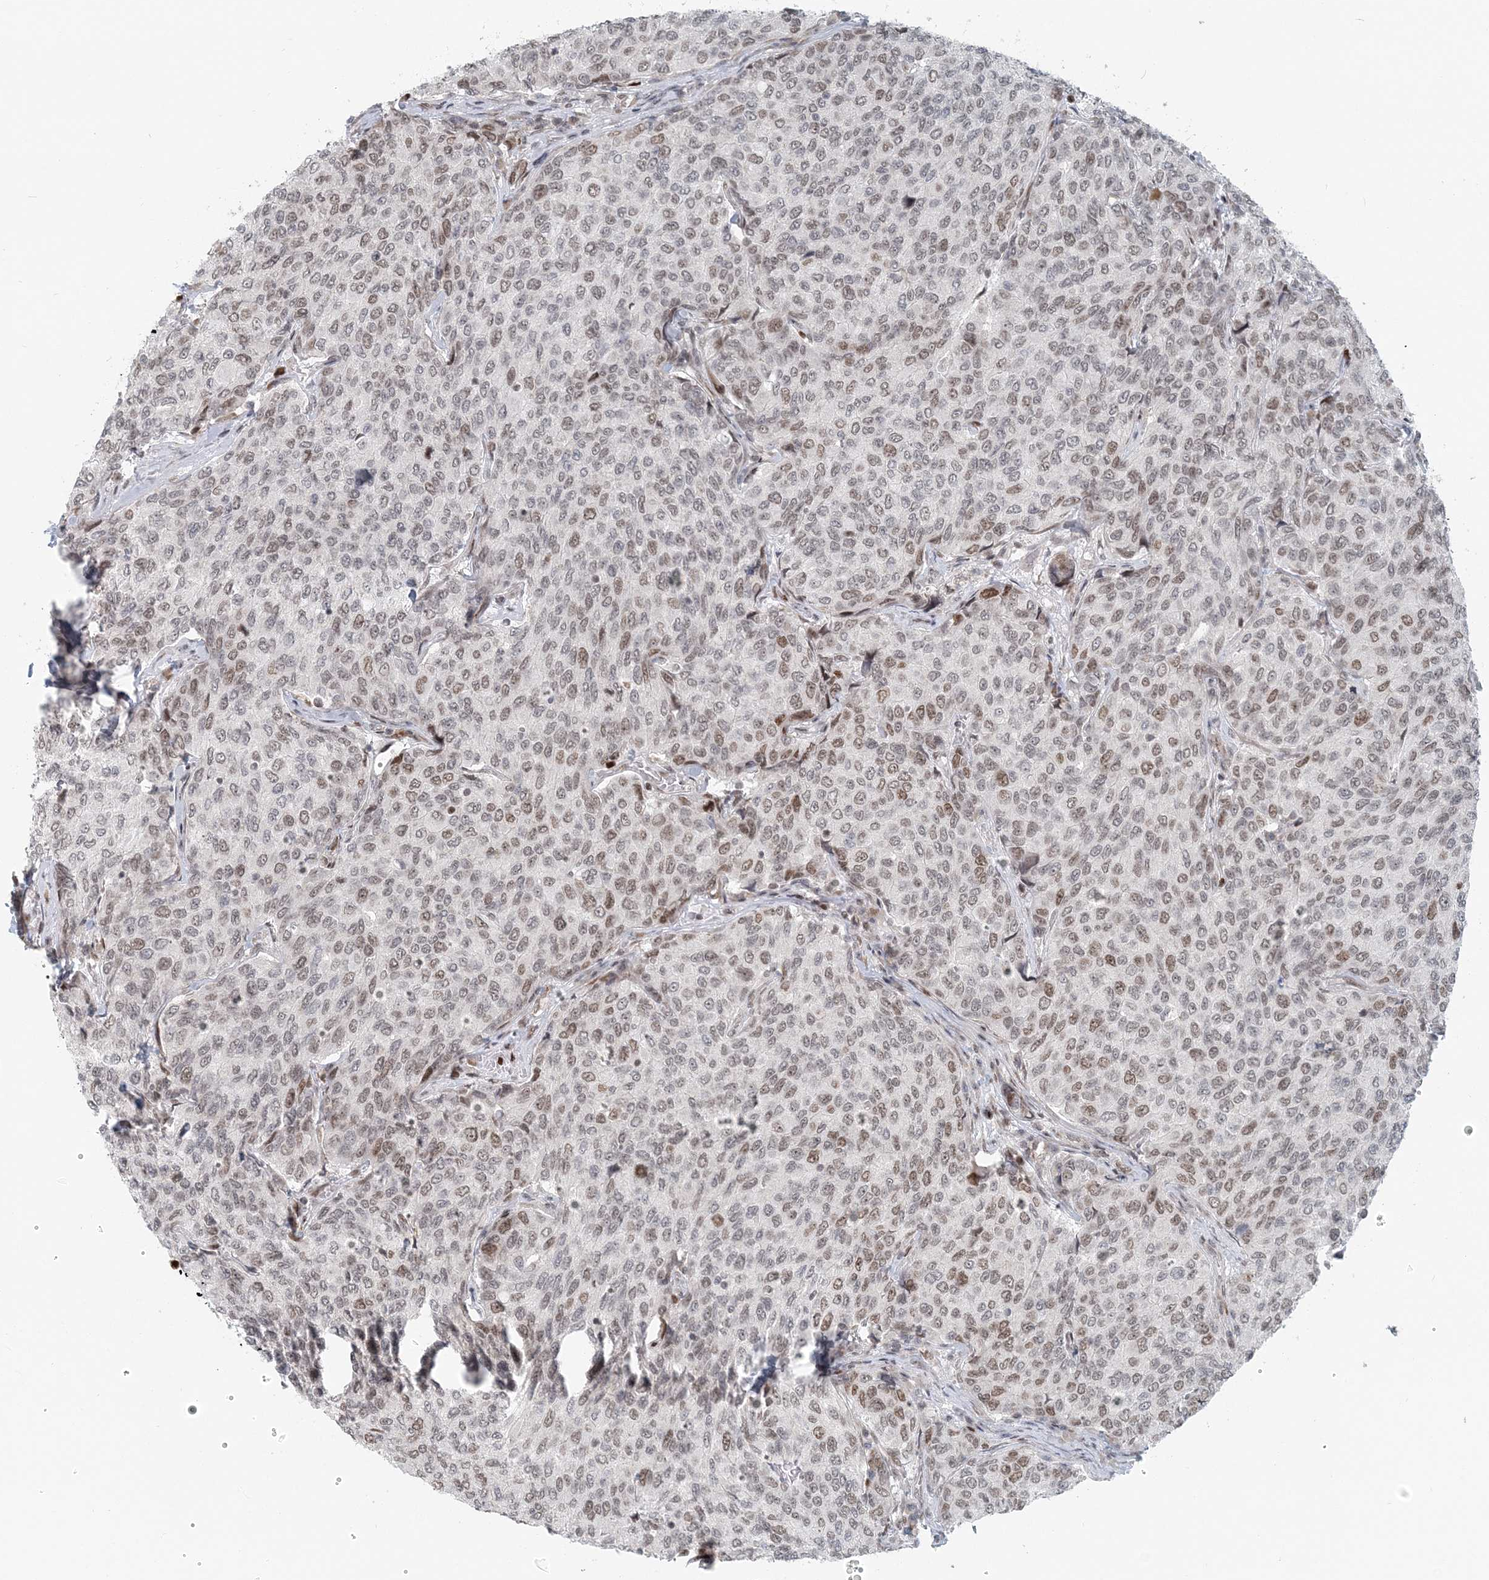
{"staining": {"intensity": "moderate", "quantity": "<25%", "location": "nuclear"}, "tissue": "breast cancer", "cell_type": "Tumor cells", "image_type": "cancer", "snomed": [{"axis": "morphology", "description": "Duct carcinoma"}, {"axis": "topography", "description": "Breast"}], "caption": "Brown immunohistochemical staining in human breast cancer reveals moderate nuclear expression in approximately <25% of tumor cells.", "gene": "BAZ1B", "patient": {"sex": "female", "age": 55}}